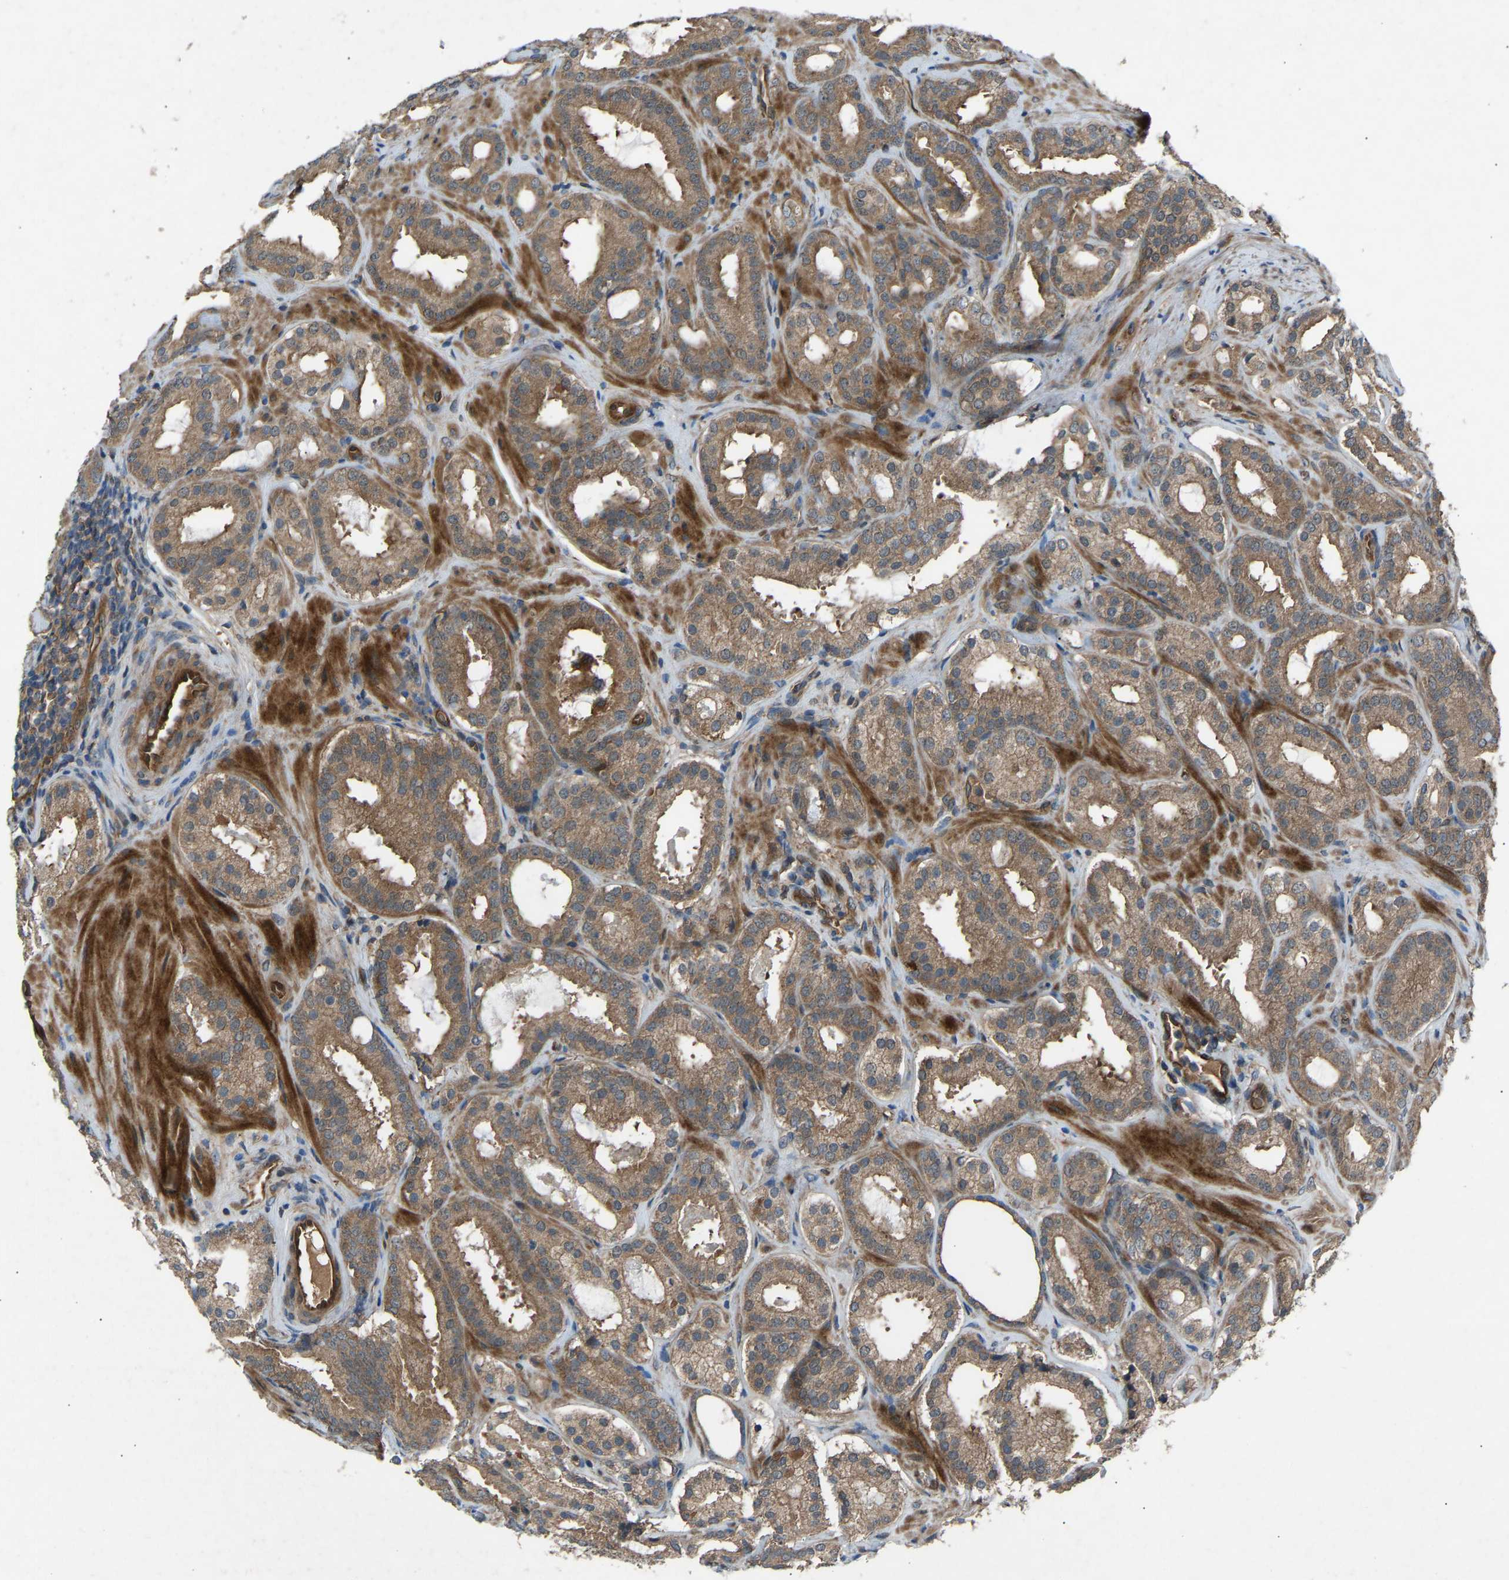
{"staining": {"intensity": "weak", "quantity": ">75%", "location": "cytoplasmic/membranous"}, "tissue": "prostate cancer", "cell_type": "Tumor cells", "image_type": "cancer", "snomed": [{"axis": "morphology", "description": "Adenocarcinoma, Low grade"}, {"axis": "topography", "description": "Prostate"}], "caption": "Immunohistochemical staining of human prostate cancer reveals low levels of weak cytoplasmic/membranous staining in approximately >75% of tumor cells.", "gene": "GAS2L1", "patient": {"sex": "male", "age": 69}}